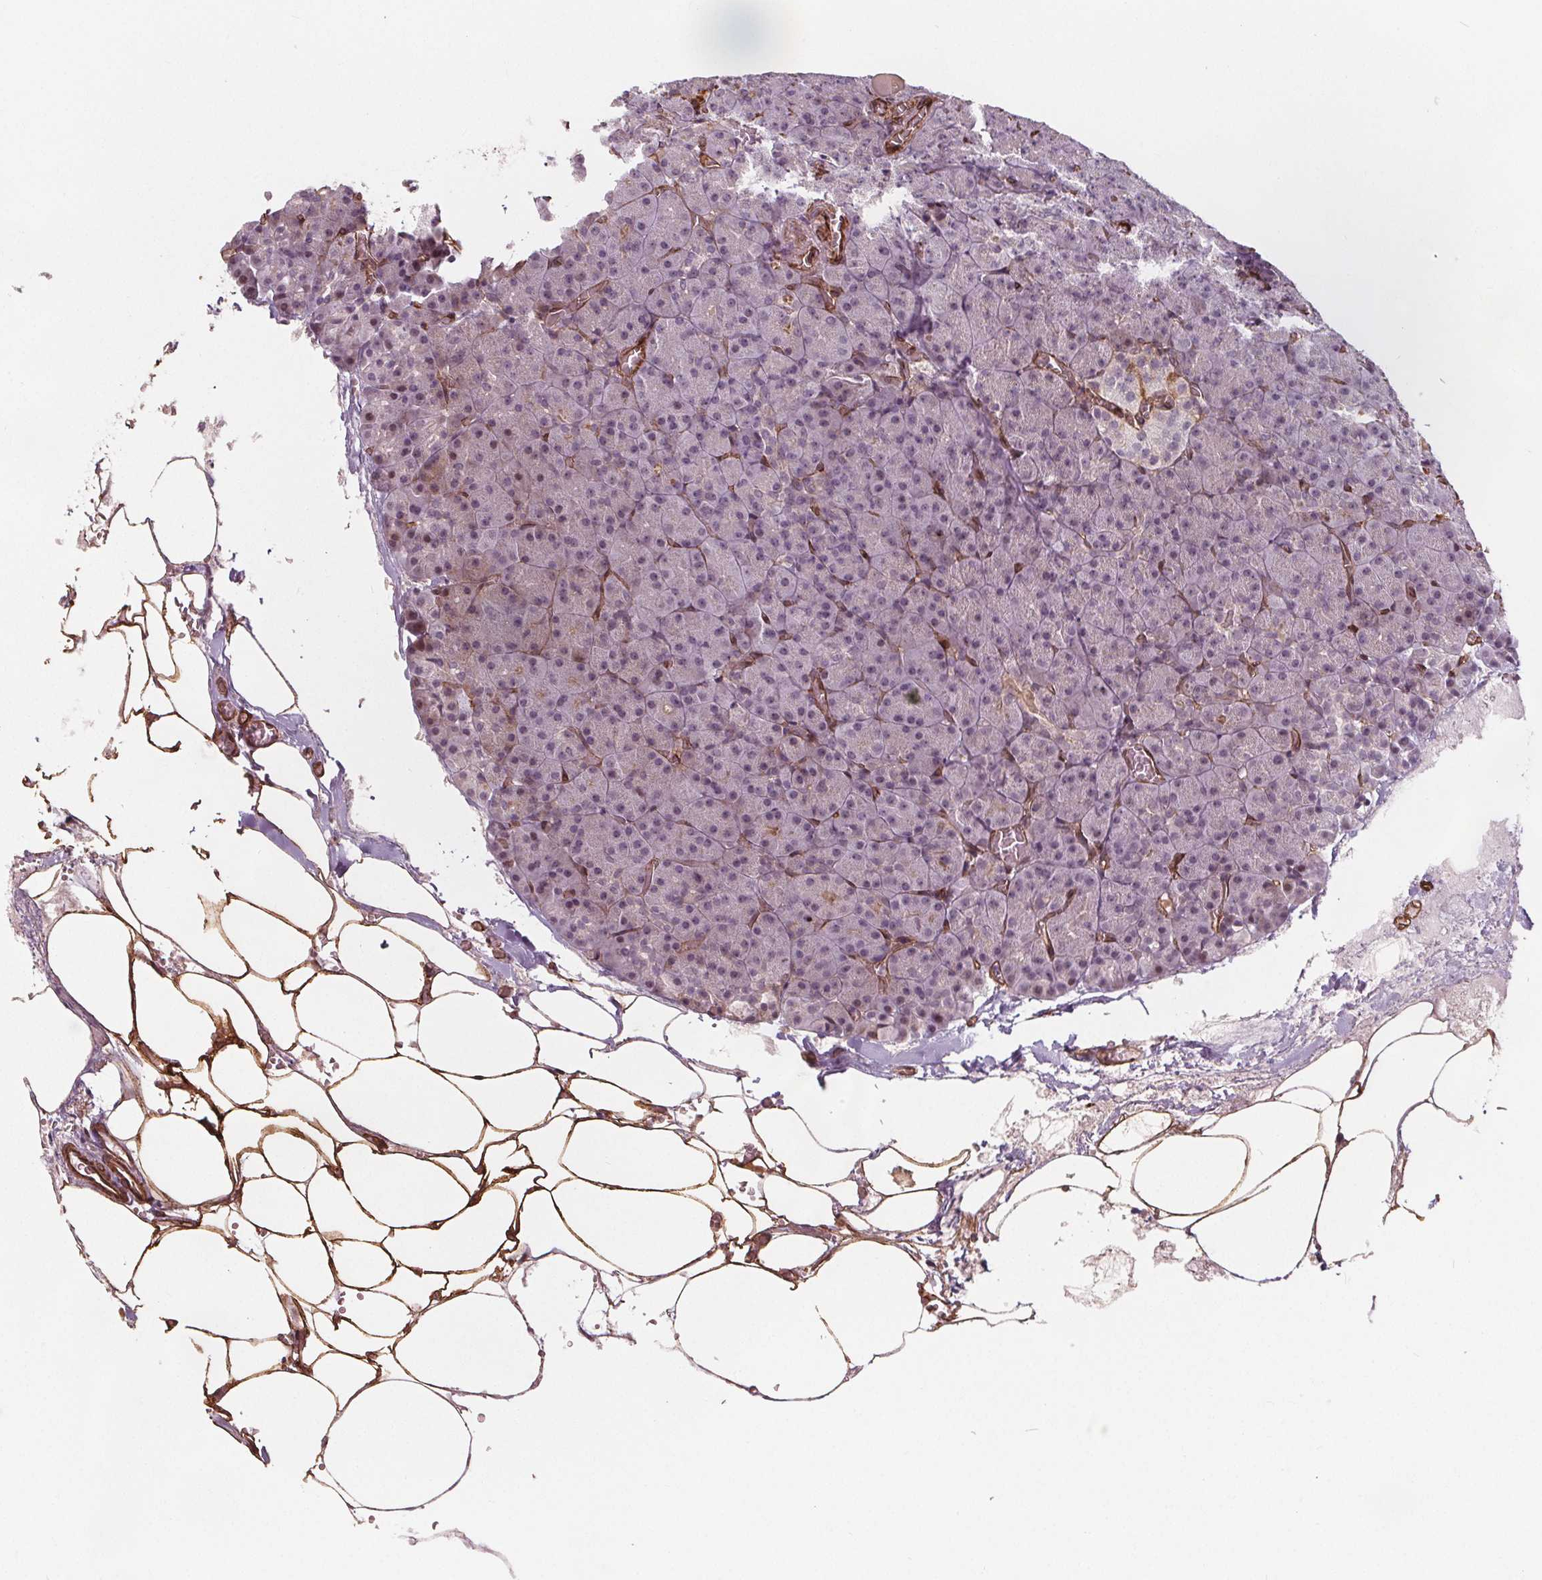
{"staining": {"intensity": "negative", "quantity": "none", "location": "none"}, "tissue": "pancreas", "cell_type": "Exocrine glandular cells", "image_type": "normal", "snomed": [{"axis": "morphology", "description": "Normal tissue, NOS"}, {"axis": "topography", "description": "Pancreas"}], "caption": "Pancreas stained for a protein using immunohistochemistry exhibits no positivity exocrine glandular cells.", "gene": "HAS1", "patient": {"sex": "female", "age": 74}}